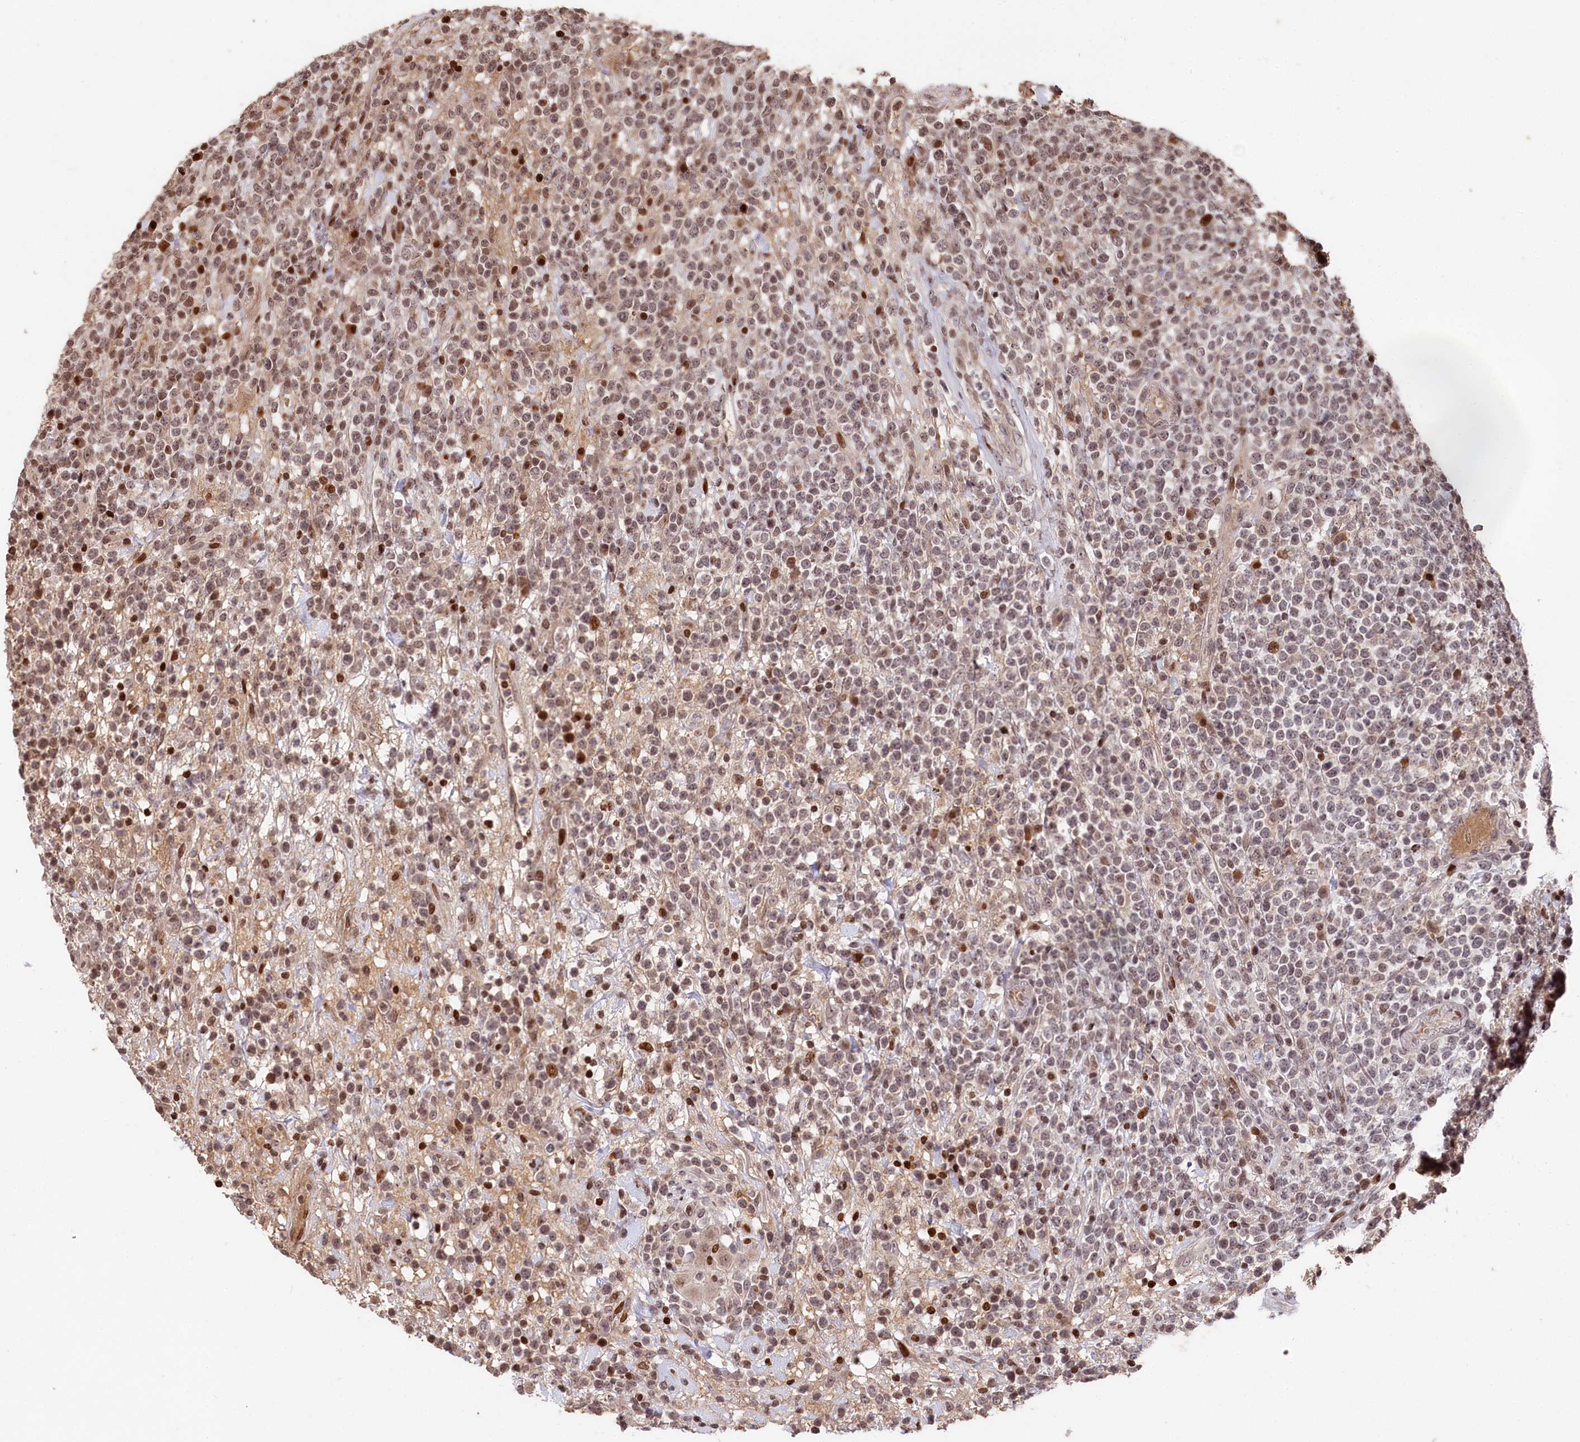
{"staining": {"intensity": "negative", "quantity": "none", "location": "none"}, "tissue": "lymphoma", "cell_type": "Tumor cells", "image_type": "cancer", "snomed": [{"axis": "morphology", "description": "Malignant lymphoma, non-Hodgkin's type, High grade"}, {"axis": "topography", "description": "Colon"}], "caption": "High magnification brightfield microscopy of lymphoma stained with DAB (brown) and counterstained with hematoxylin (blue): tumor cells show no significant positivity.", "gene": "MCF2L2", "patient": {"sex": "female", "age": 53}}